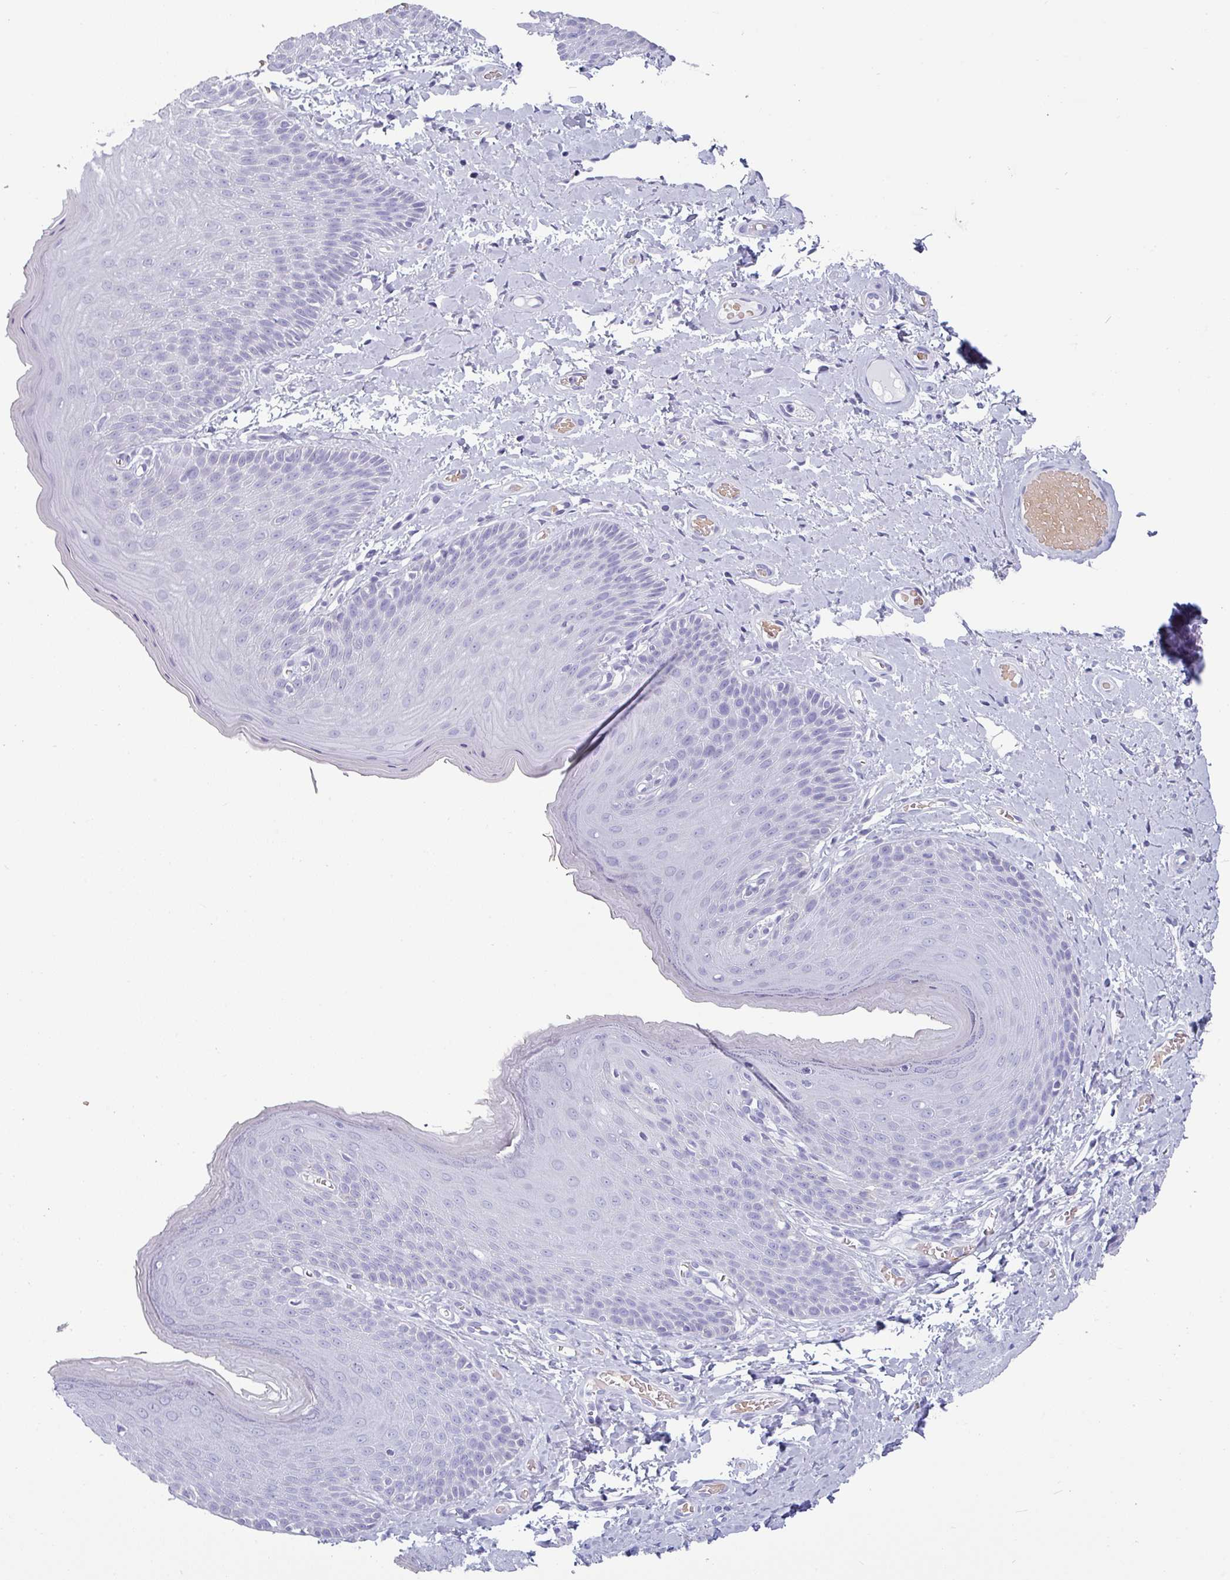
{"staining": {"intensity": "negative", "quantity": "none", "location": "none"}, "tissue": "skin", "cell_type": "Epidermal cells", "image_type": "normal", "snomed": [{"axis": "morphology", "description": "Normal tissue, NOS"}, {"axis": "topography", "description": "Anal"}], "caption": "IHC photomicrograph of normal skin: skin stained with DAB shows no significant protein expression in epidermal cells. (DAB immunohistochemistry (IHC) with hematoxylin counter stain).", "gene": "CRYBB2", "patient": {"sex": "female", "age": 40}}